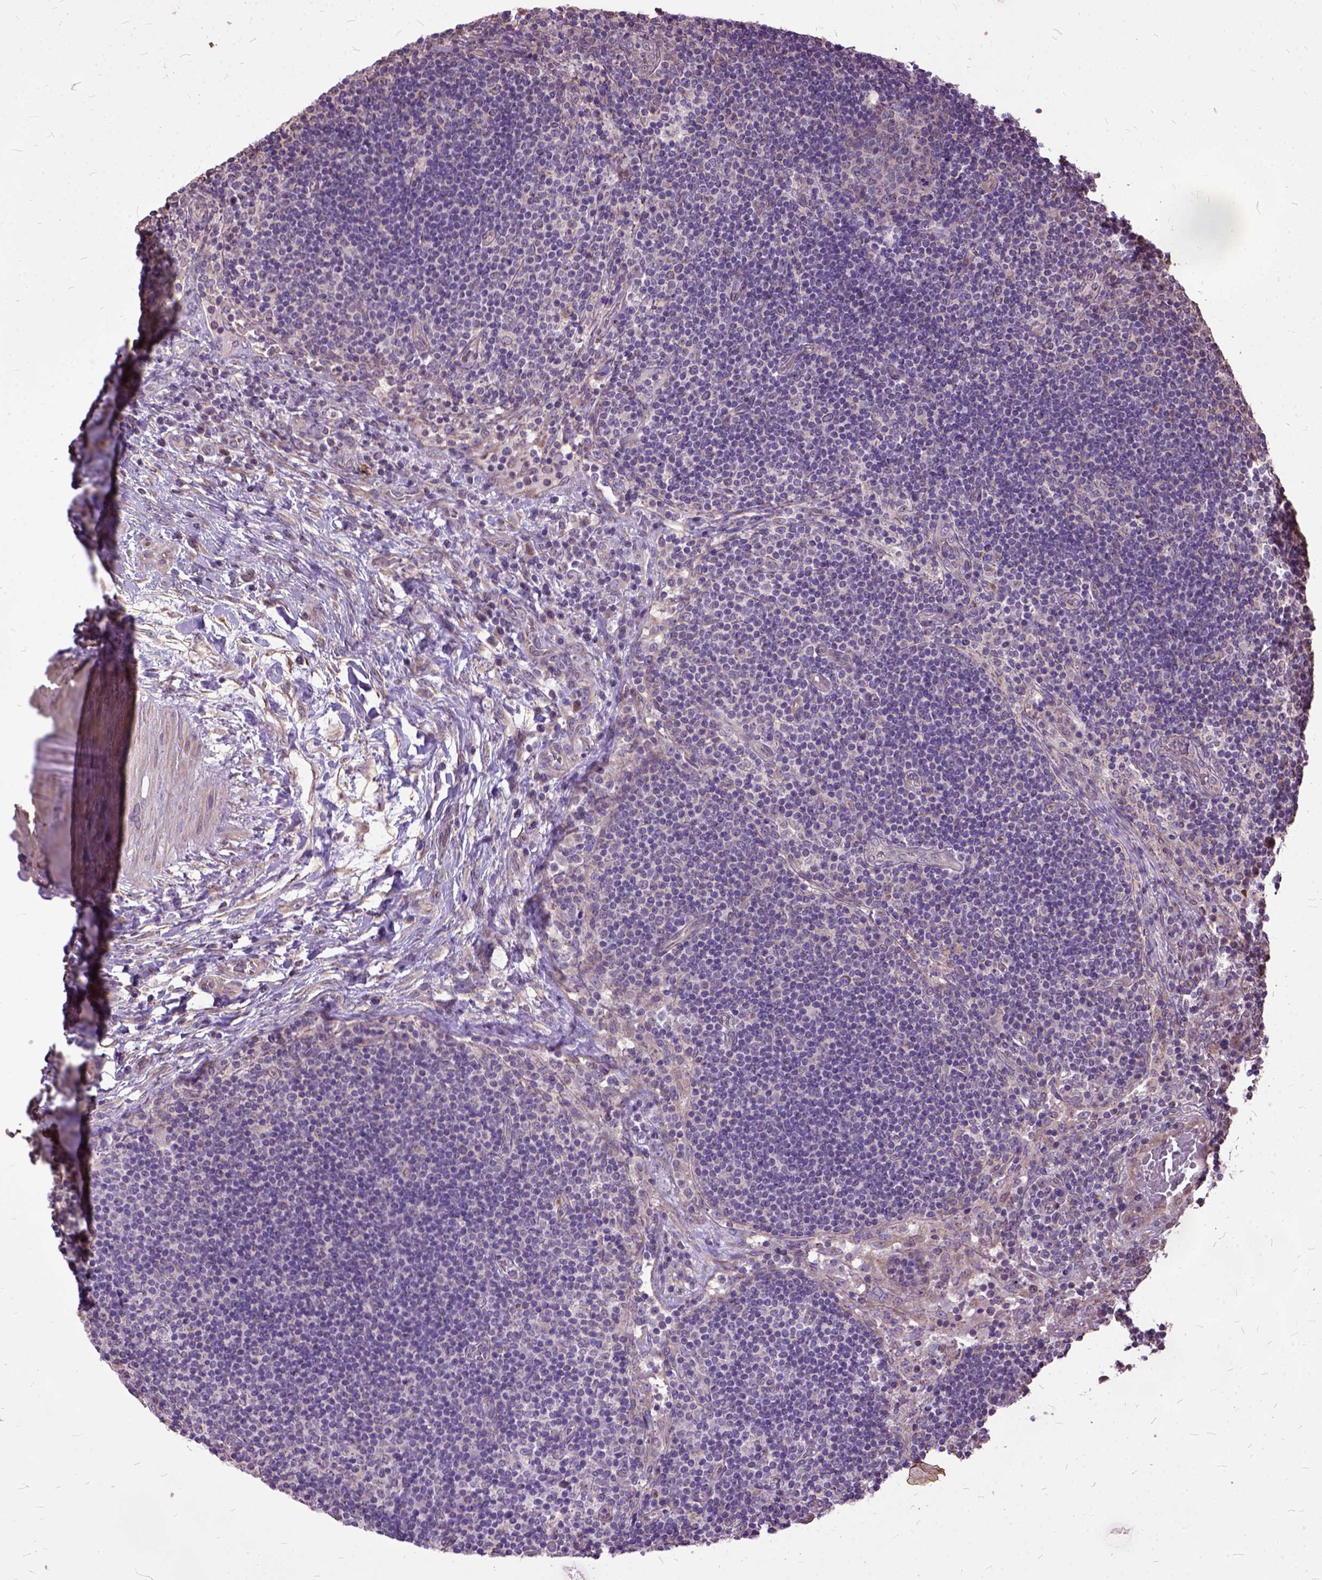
{"staining": {"intensity": "negative", "quantity": "none", "location": "none"}, "tissue": "lymph node", "cell_type": "Germinal center cells", "image_type": "normal", "snomed": [{"axis": "morphology", "description": "Normal tissue, NOS"}, {"axis": "topography", "description": "Lymph node"}], "caption": "IHC image of benign lymph node: human lymph node stained with DAB (3,3'-diaminobenzidine) demonstrates no significant protein staining in germinal center cells.", "gene": "AREG", "patient": {"sex": "male", "age": 63}}